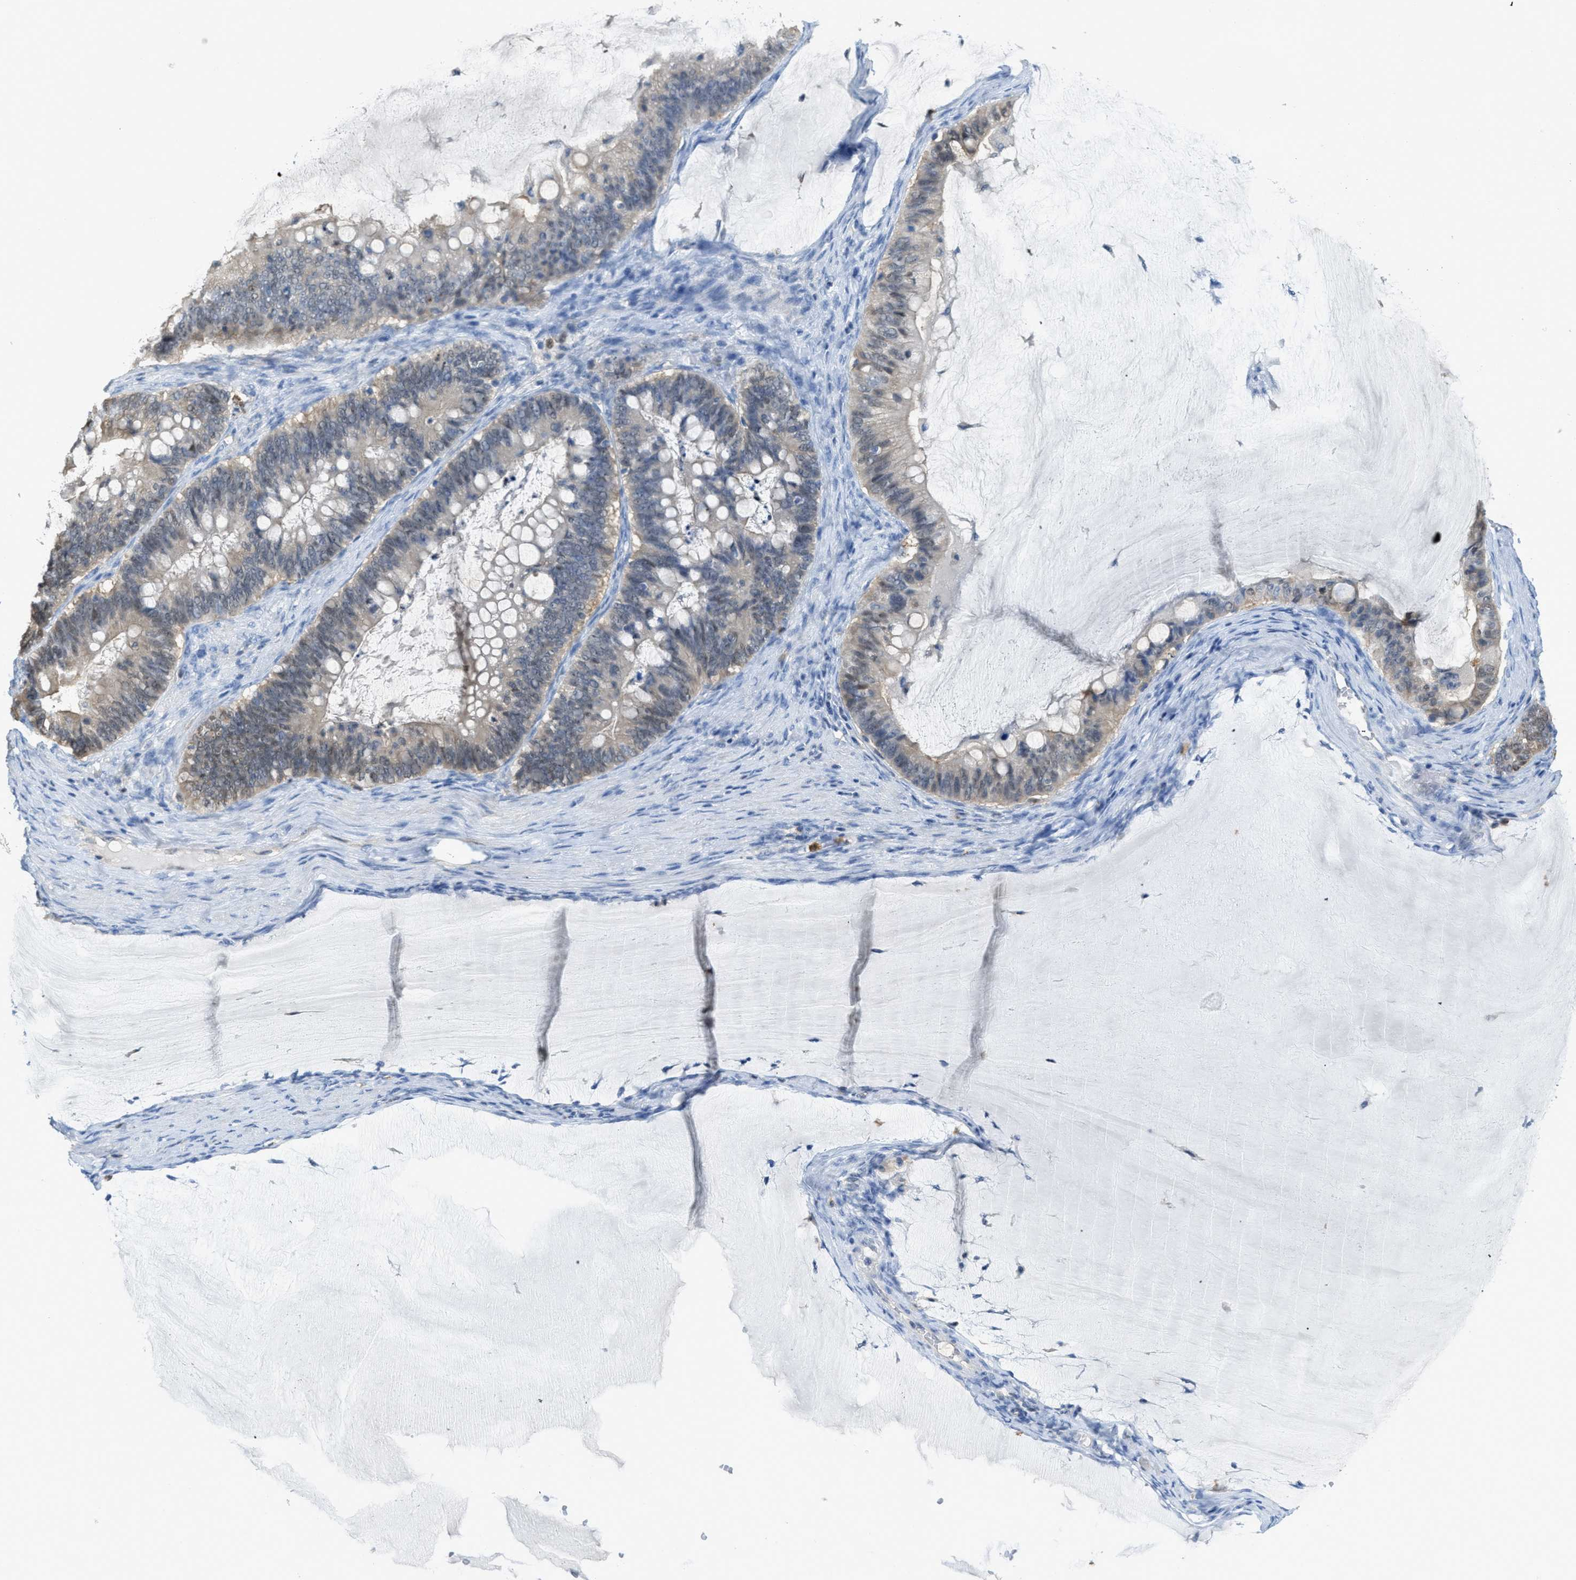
{"staining": {"intensity": "weak", "quantity": "25%-75%", "location": "cytoplasmic/membranous,nuclear"}, "tissue": "ovarian cancer", "cell_type": "Tumor cells", "image_type": "cancer", "snomed": [{"axis": "morphology", "description": "Cystadenocarcinoma, mucinous, NOS"}, {"axis": "topography", "description": "Ovary"}], "caption": "High-magnification brightfield microscopy of ovarian cancer (mucinous cystadenocarcinoma) stained with DAB (brown) and counterstained with hematoxylin (blue). tumor cells exhibit weak cytoplasmic/membranous and nuclear expression is present in about25%-75% of cells.", "gene": "SERPINB1", "patient": {"sex": "female", "age": 61}}